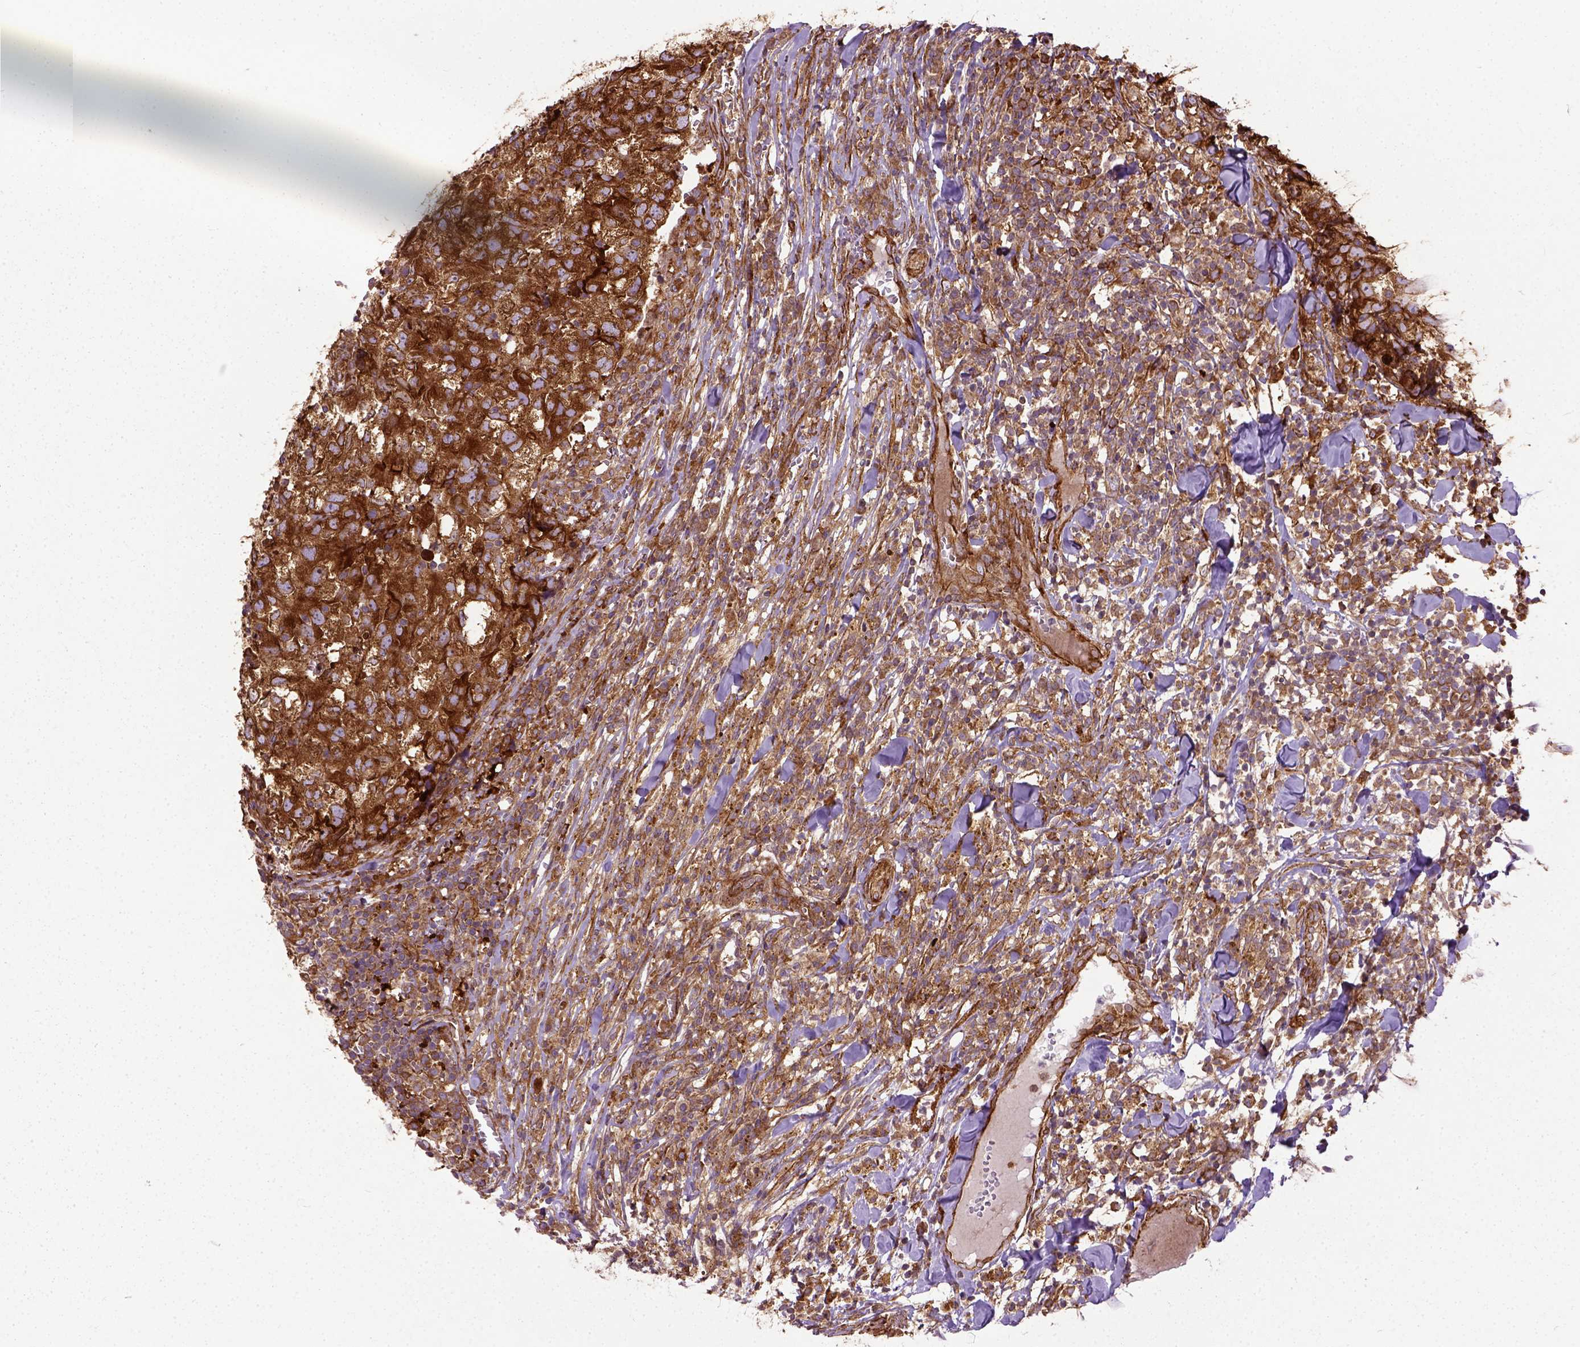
{"staining": {"intensity": "strong", "quantity": ">75%", "location": "cytoplasmic/membranous"}, "tissue": "breast cancer", "cell_type": "Tumor cells", "image_type": "cancer", "snomed": [{"axis": "morphology", "description": "Duct carcinoma"}, {"axis": "topography", "description": "Breast"}], "caption": "Protein expression analysis of breast cancer (infiltrating ductal carcinoma) demonstrates strong cytoplasmic/membranous positivity in approximately >75% of tumor cells.", "gene": "CAPRIN1", "patient": {"sex": "female", "age": 30}}